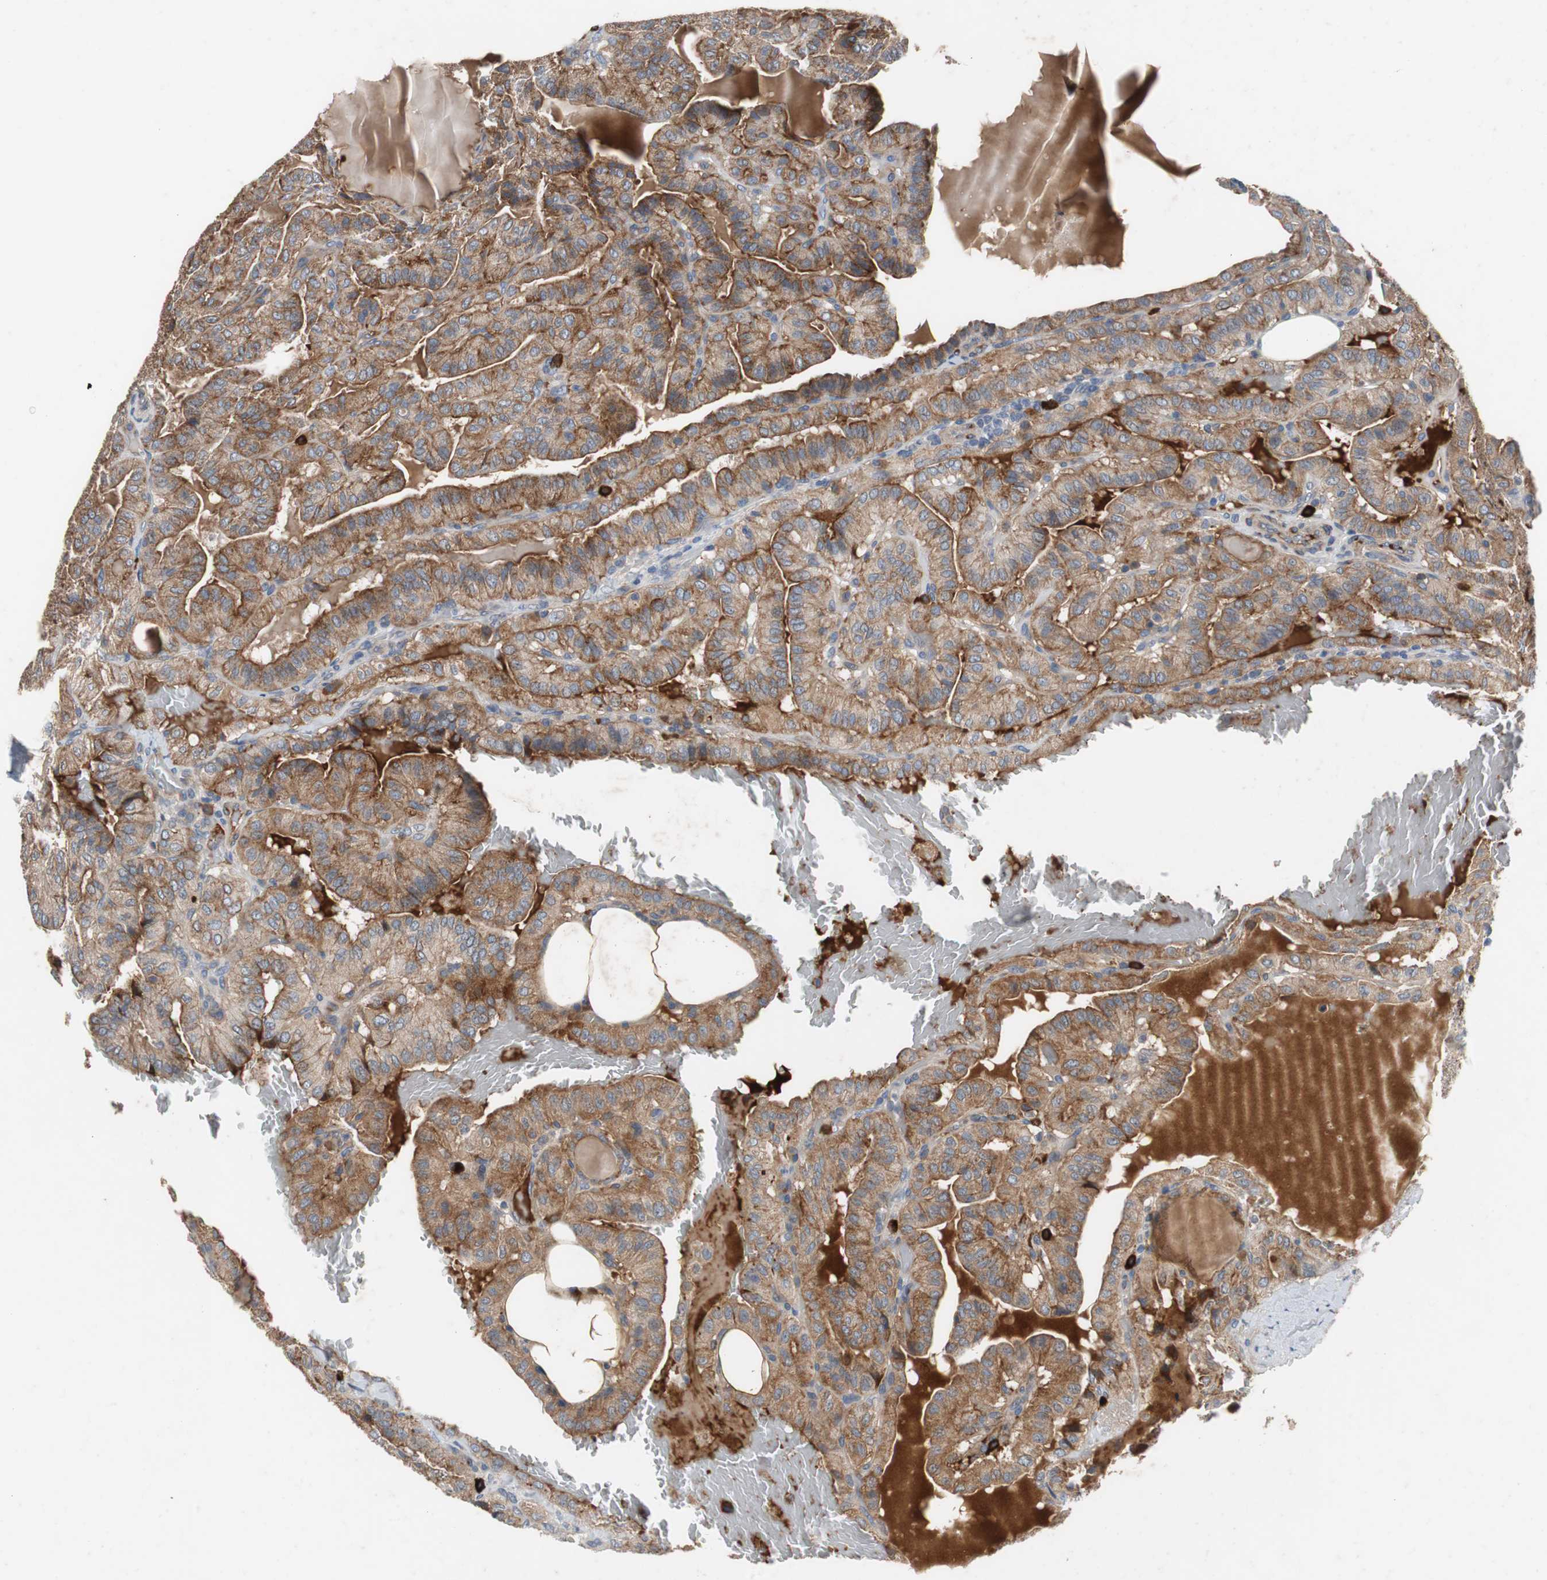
{"staining": {"intensity": "moderate", "quantity": ">75%", "location": "cytoplasmic/membranous"}, "tissue": "thyroid cancer", "cell_type": "Tumor cells", "image_type": "cancer", "snomed": [{"axis": "morphology", "description": "Papillary adenocarcinoma, NOS"}, {"axis": "topography", "description": "Thyroid gland"}], "caption": "Thyroid cancer stained with DAB IHC displays medium levels of moderate cytoplasmic/membranous expression in approximately >75% of tumor cells.", "gene": "SORT1", "patient": {"sex": "male", "age": 77}}